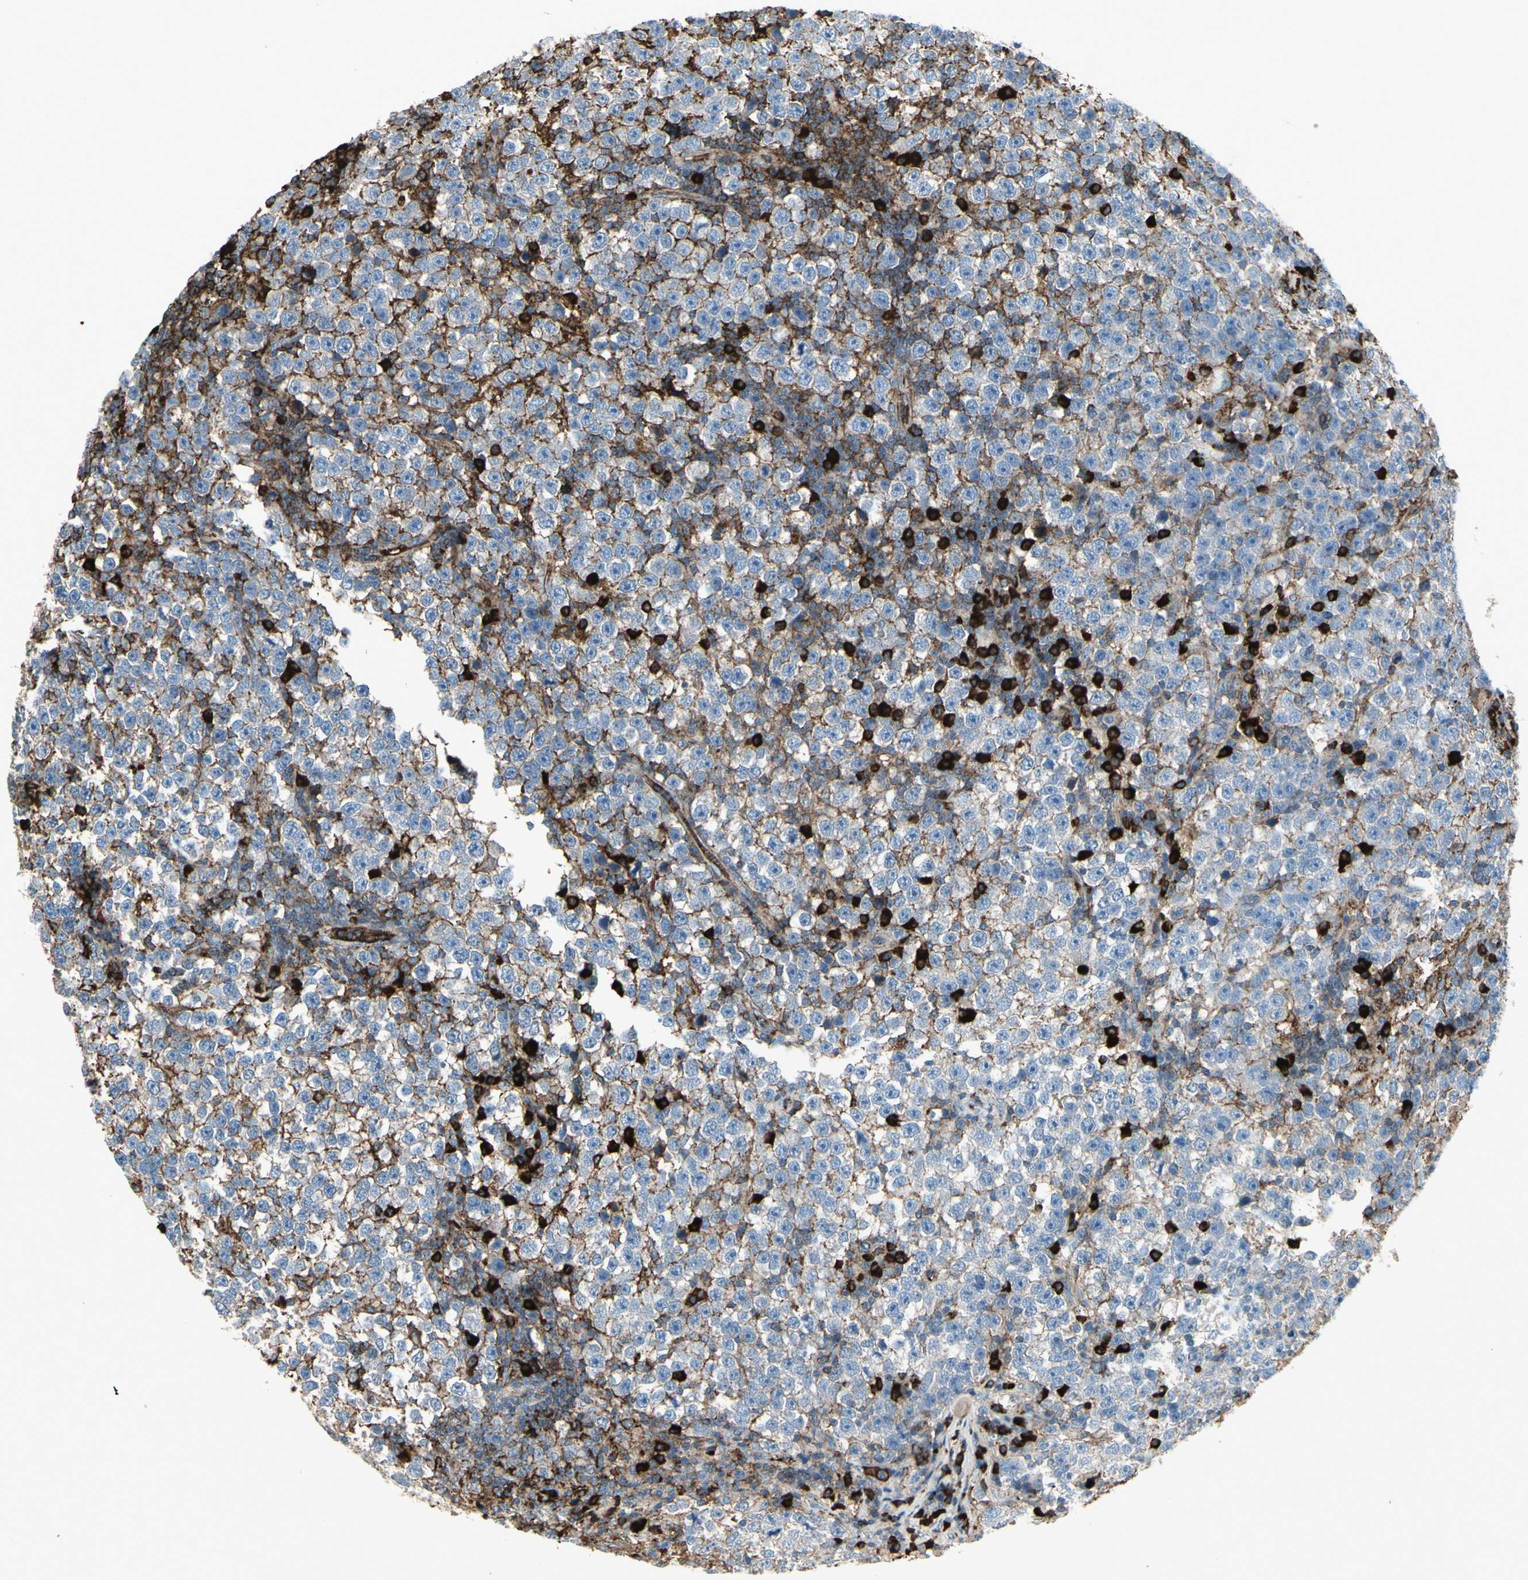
{"staining": {"intensity": "negative", "quantity": "none", "location": "none"}, "tissue": "testis cancer", "cell_type": "Tumor cells", "image_type": "cancer", "snomed": [{"axis": "morphology", "description": "Seminoma, NOS"}, {"axis": "topography", "description": "Testis"}], "caption": "This photomicrograph is of testis seminoma stained with IHC to label a protein in brown with the nuclei are counter-stained blue. There is no staining in tumor cells.", "gene": "IGHG1", "patient": {"sex": "male", "age": 43}}